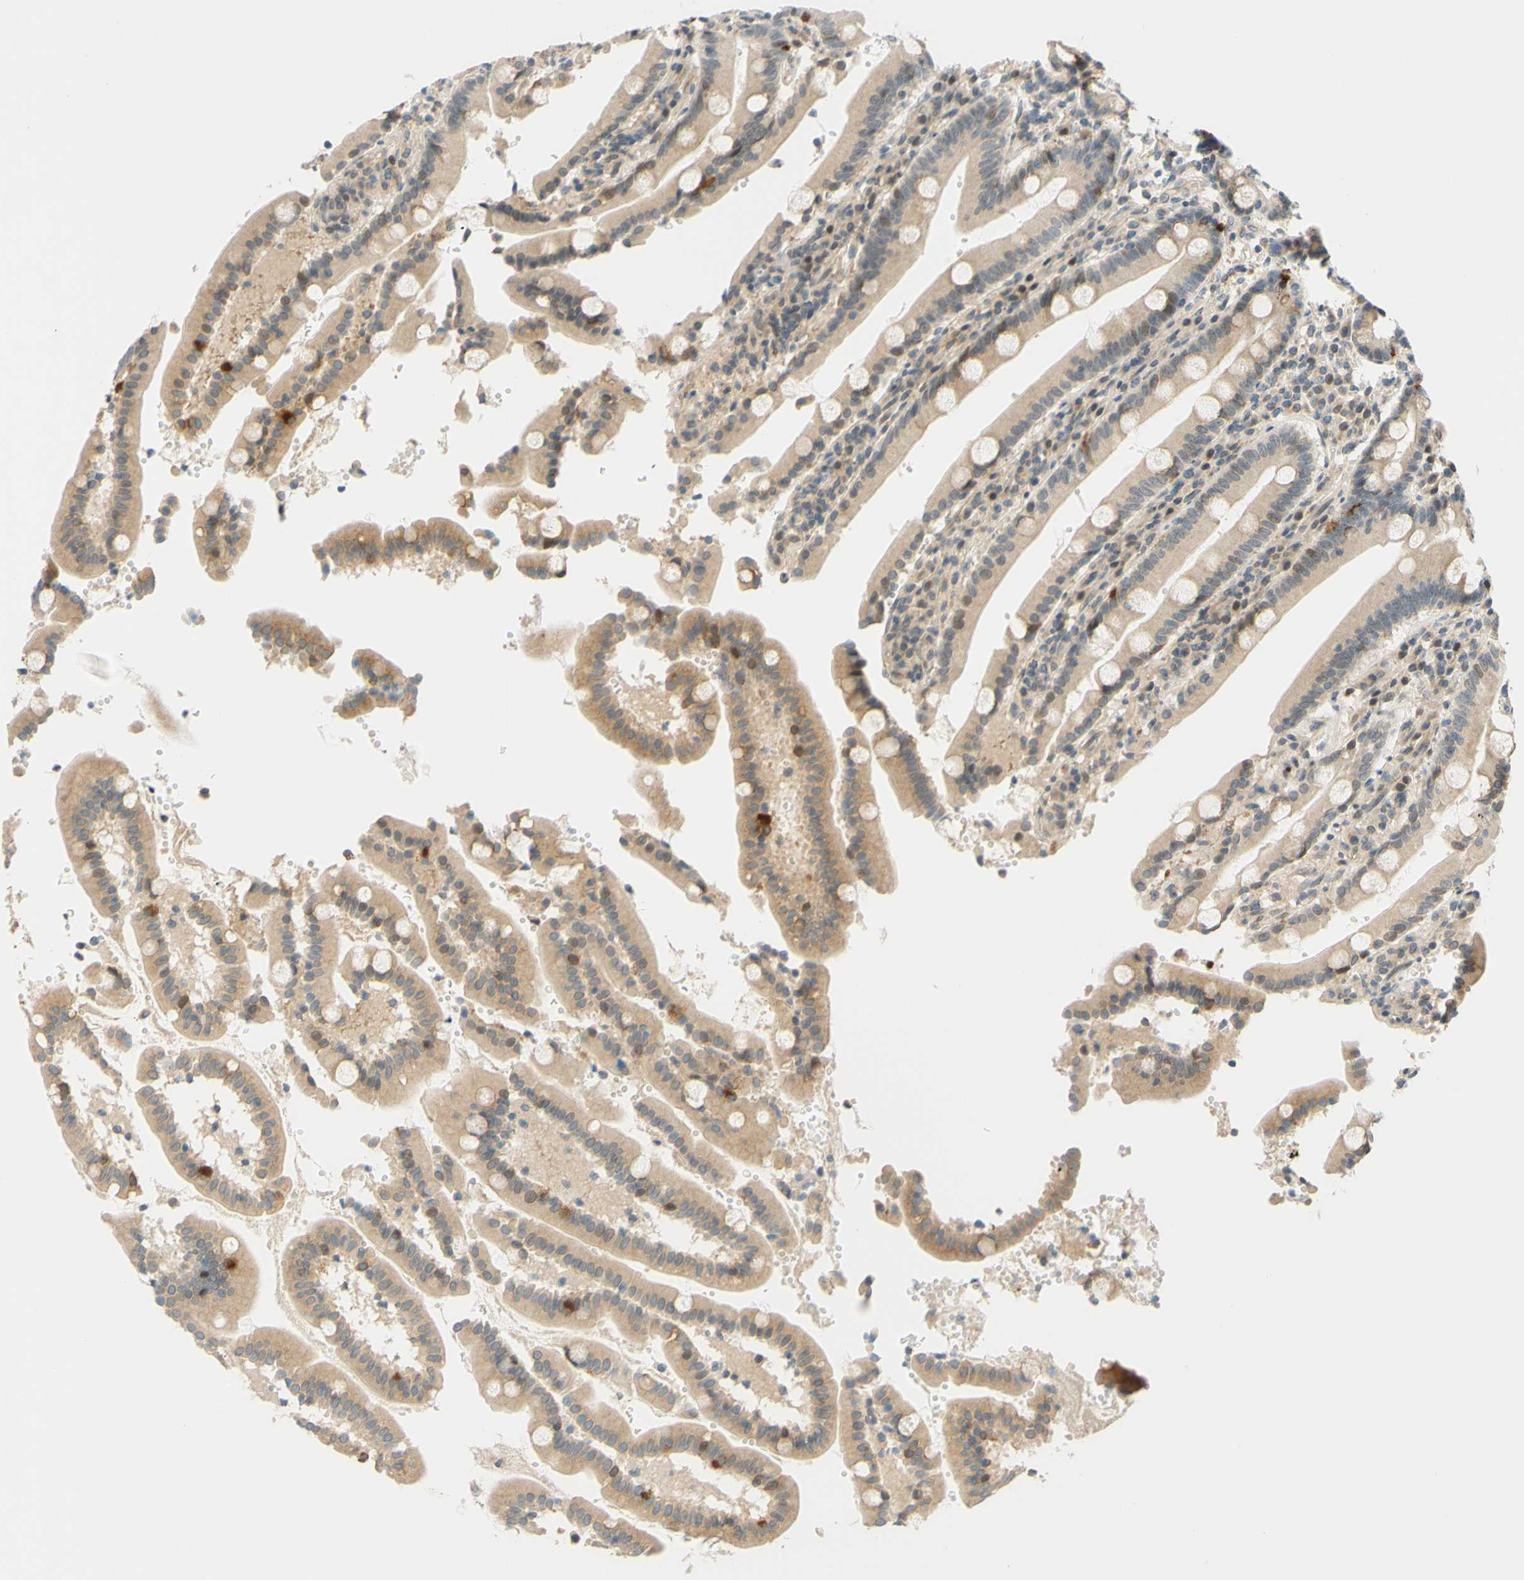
{"staining": {"intensity": "moderate", "quantity": ">75%", "location": "cytoplasmic/membranous"}, "tissue": "duodenum", "cell_type": "Glandular cells", "image_type": "normal", "snomed": [{"axis": "morphology", "description": "Normal tissue, NOS"}, {"axis": "topography", "description": "Small intestine, NOS"}], "caption": "Immunohistochemical staining of unremarkable duodenum exhibits moderate cytoplasmic/membranous protein positivity in approximately >75% of glandular cells.", "gene": "C2CD2L", "patient": {"sex": "female", "age": 71}}